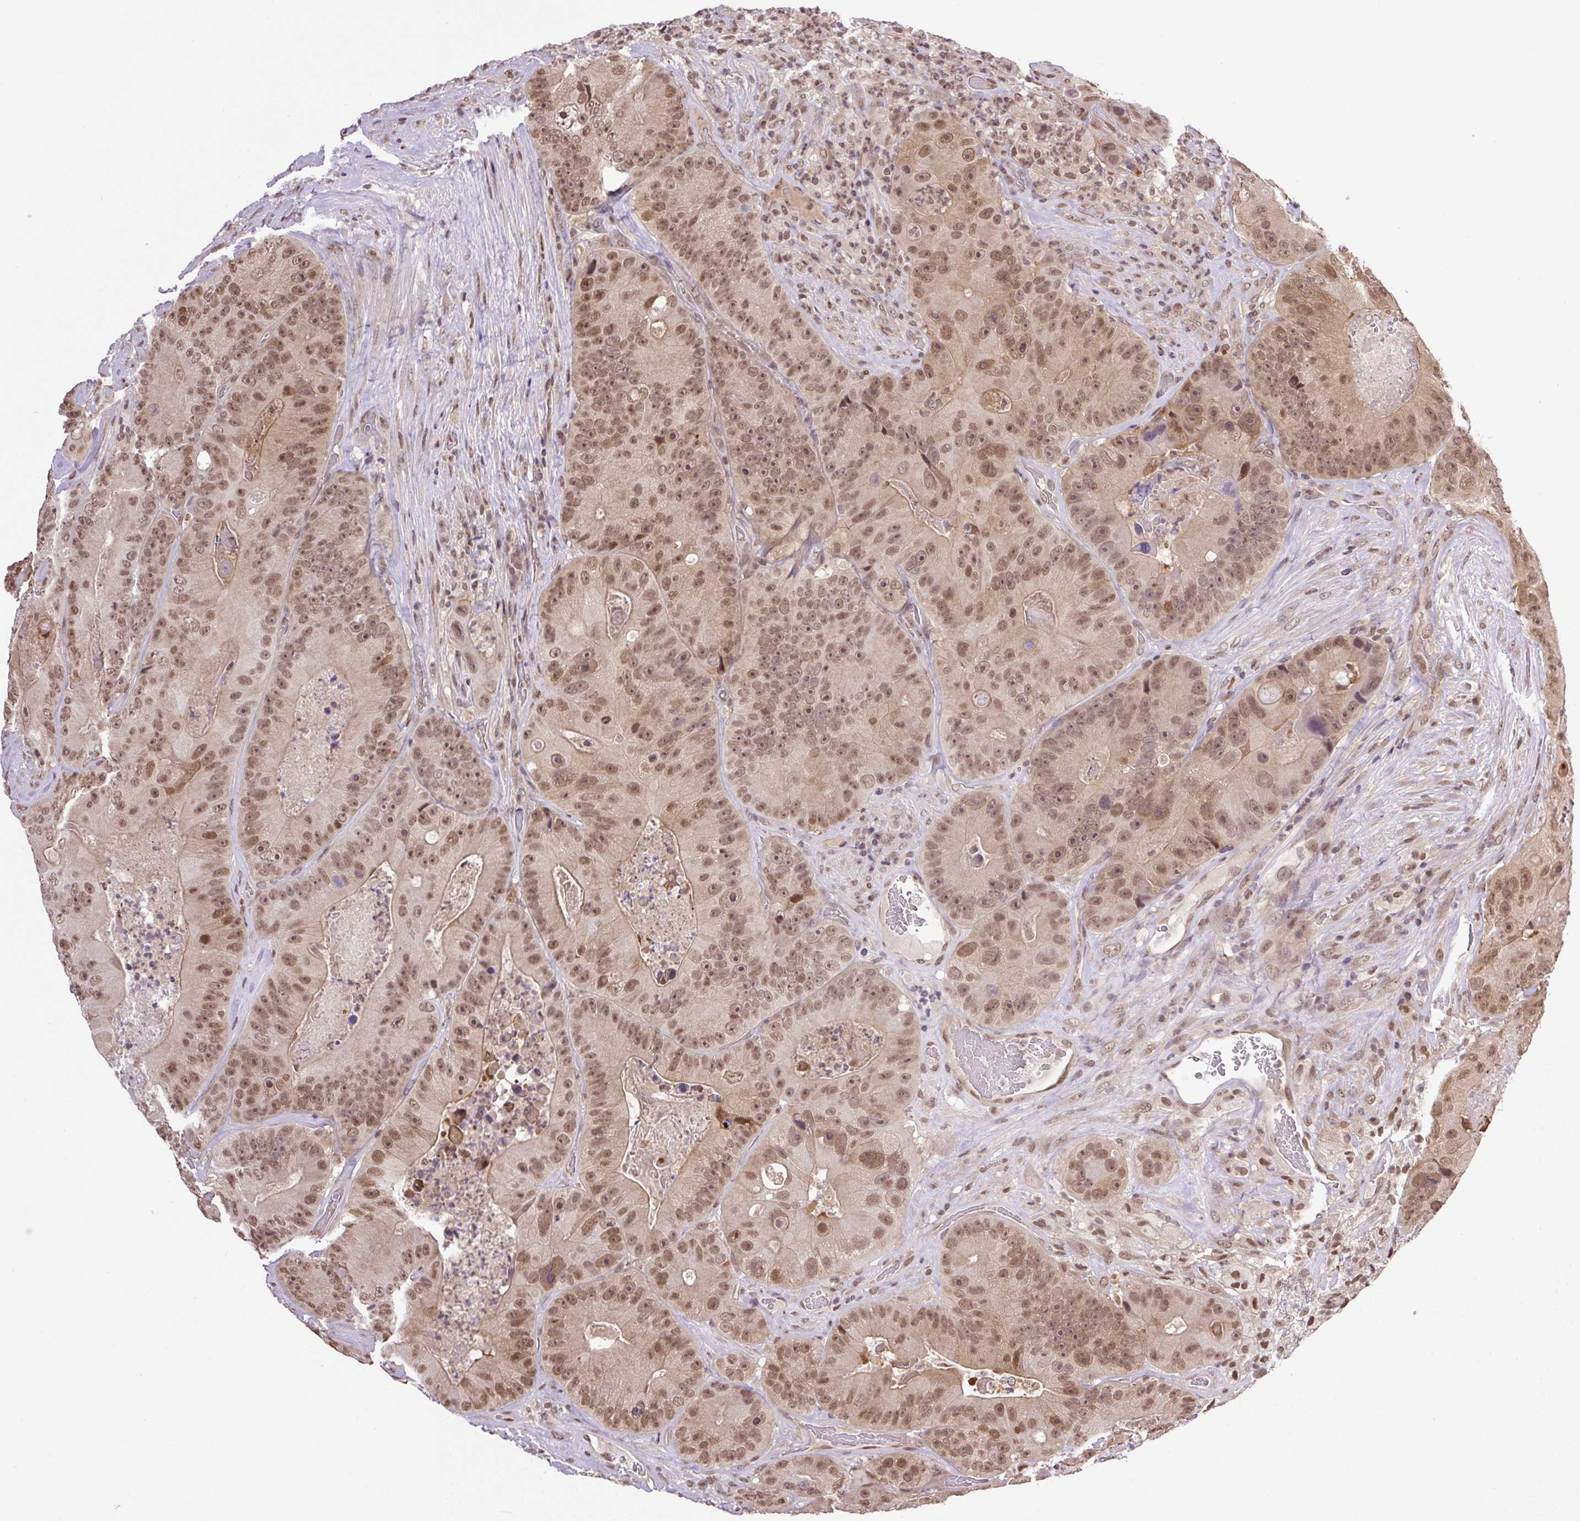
{"staining": {"intensity": "moderate", "quantity": ">75%", "location": "cytoplasmic/membranous,nuclear"}, "tissue": "colorectal cancer", "cell_type": "Tumor cells", "image_type": "cancer", "snomed": [{"axis": "morphology", "description": "Adenocarcinoma, NOS"}, {"axis": "topography", "description": "Colon"}], "caption": "Immunohistochemical staining of human colorectal cancer (adenocarcinoma) shows medium levels of moderate cytoplasmic/membranous and nuclear protein positivity in about >75% of tumor cells.", "gene": "SGTA", "patient": {"sex": "female", "age": 86}}